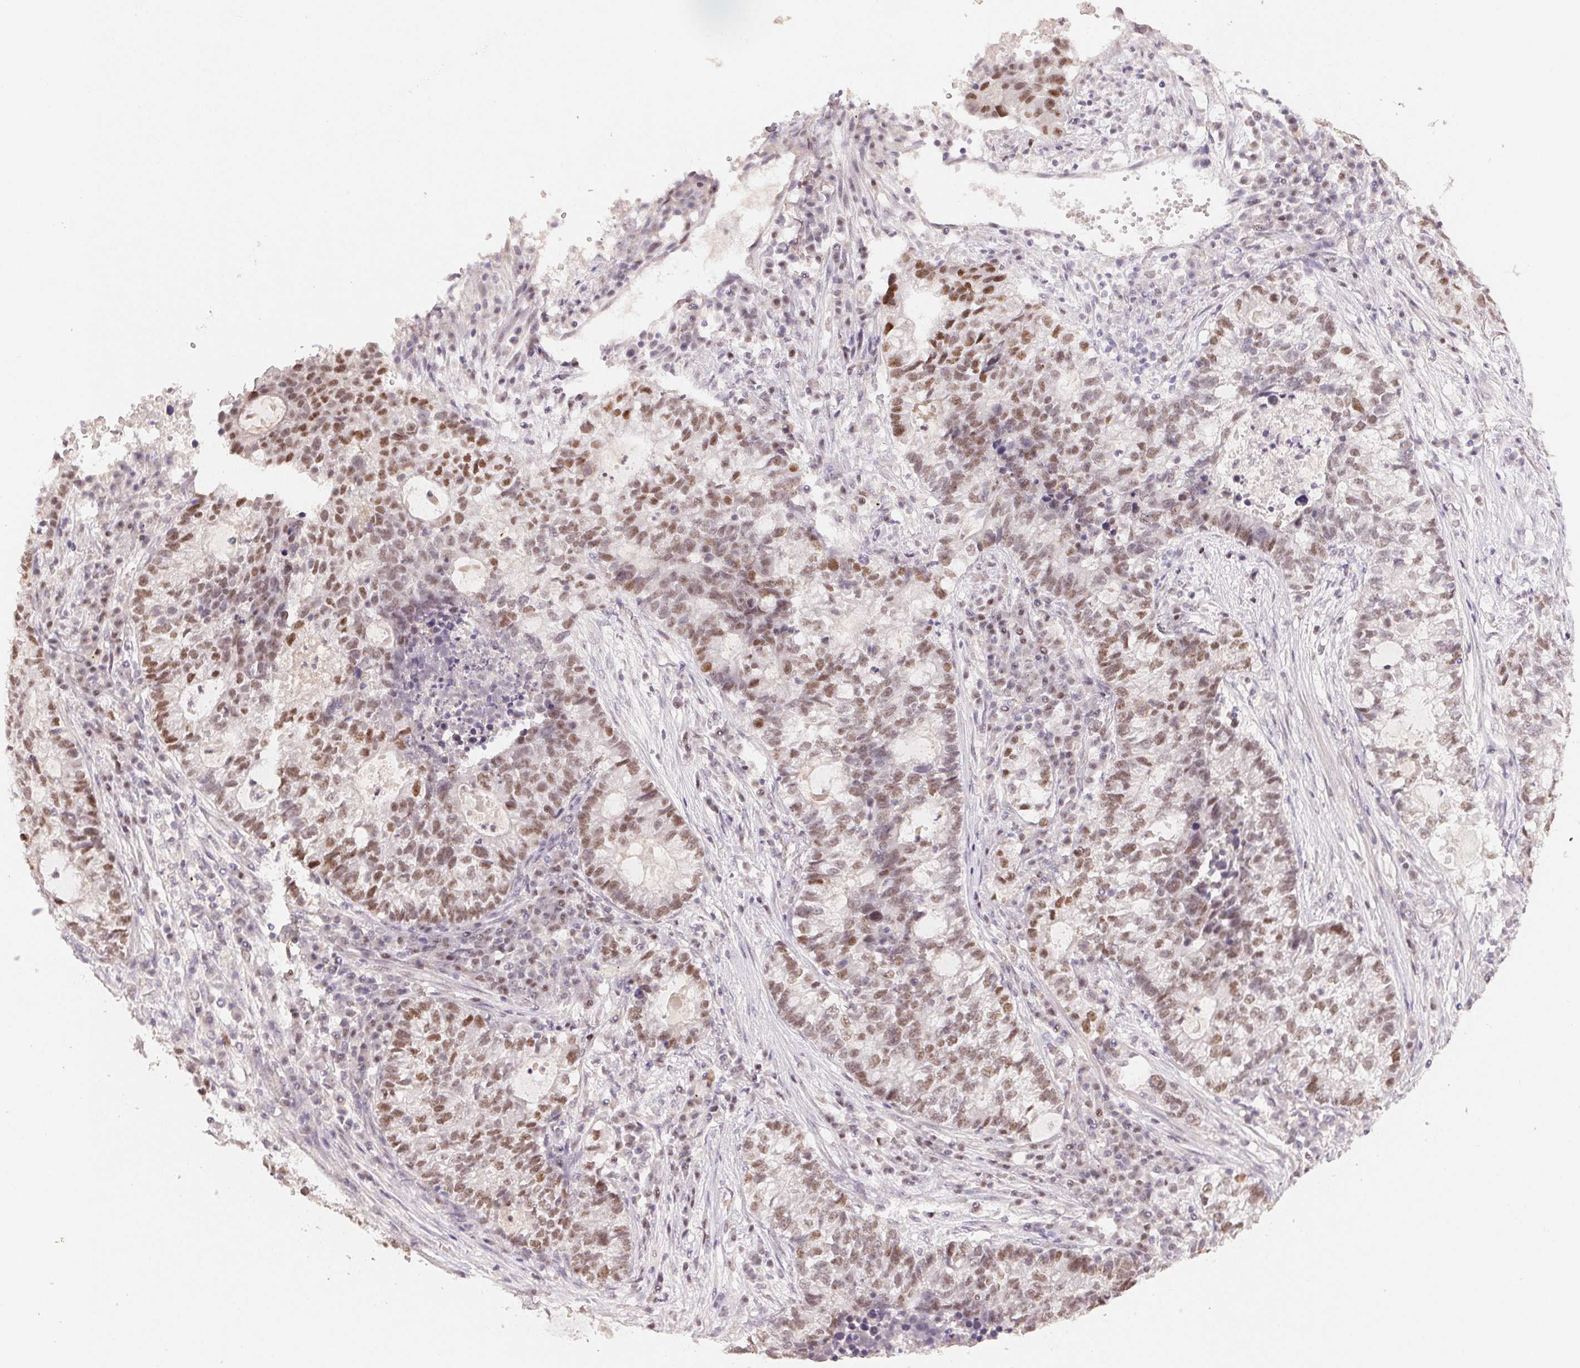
{"staining": {"intensity": "moderate", "quantity": "25%-75%", "location": "nuclear"}, "tissue": "lung cancer", "cell_type": "Tumor cells", "image_type": "cancer", "snomed": [{"axis": "morphology", "description": "Adenocarcinoma, NOS"}, {"axis": "topography", "description": "Lung"}], "caption": "Approximately 25%-75% of tumor cells in human lung cancer (adenocarcinoma) reveal moderate nuclear protein positivity as visualized by brown immunohistochemical staining.", "gene": "POLR3G", "patient": {"sex": "male", "age": 57}}